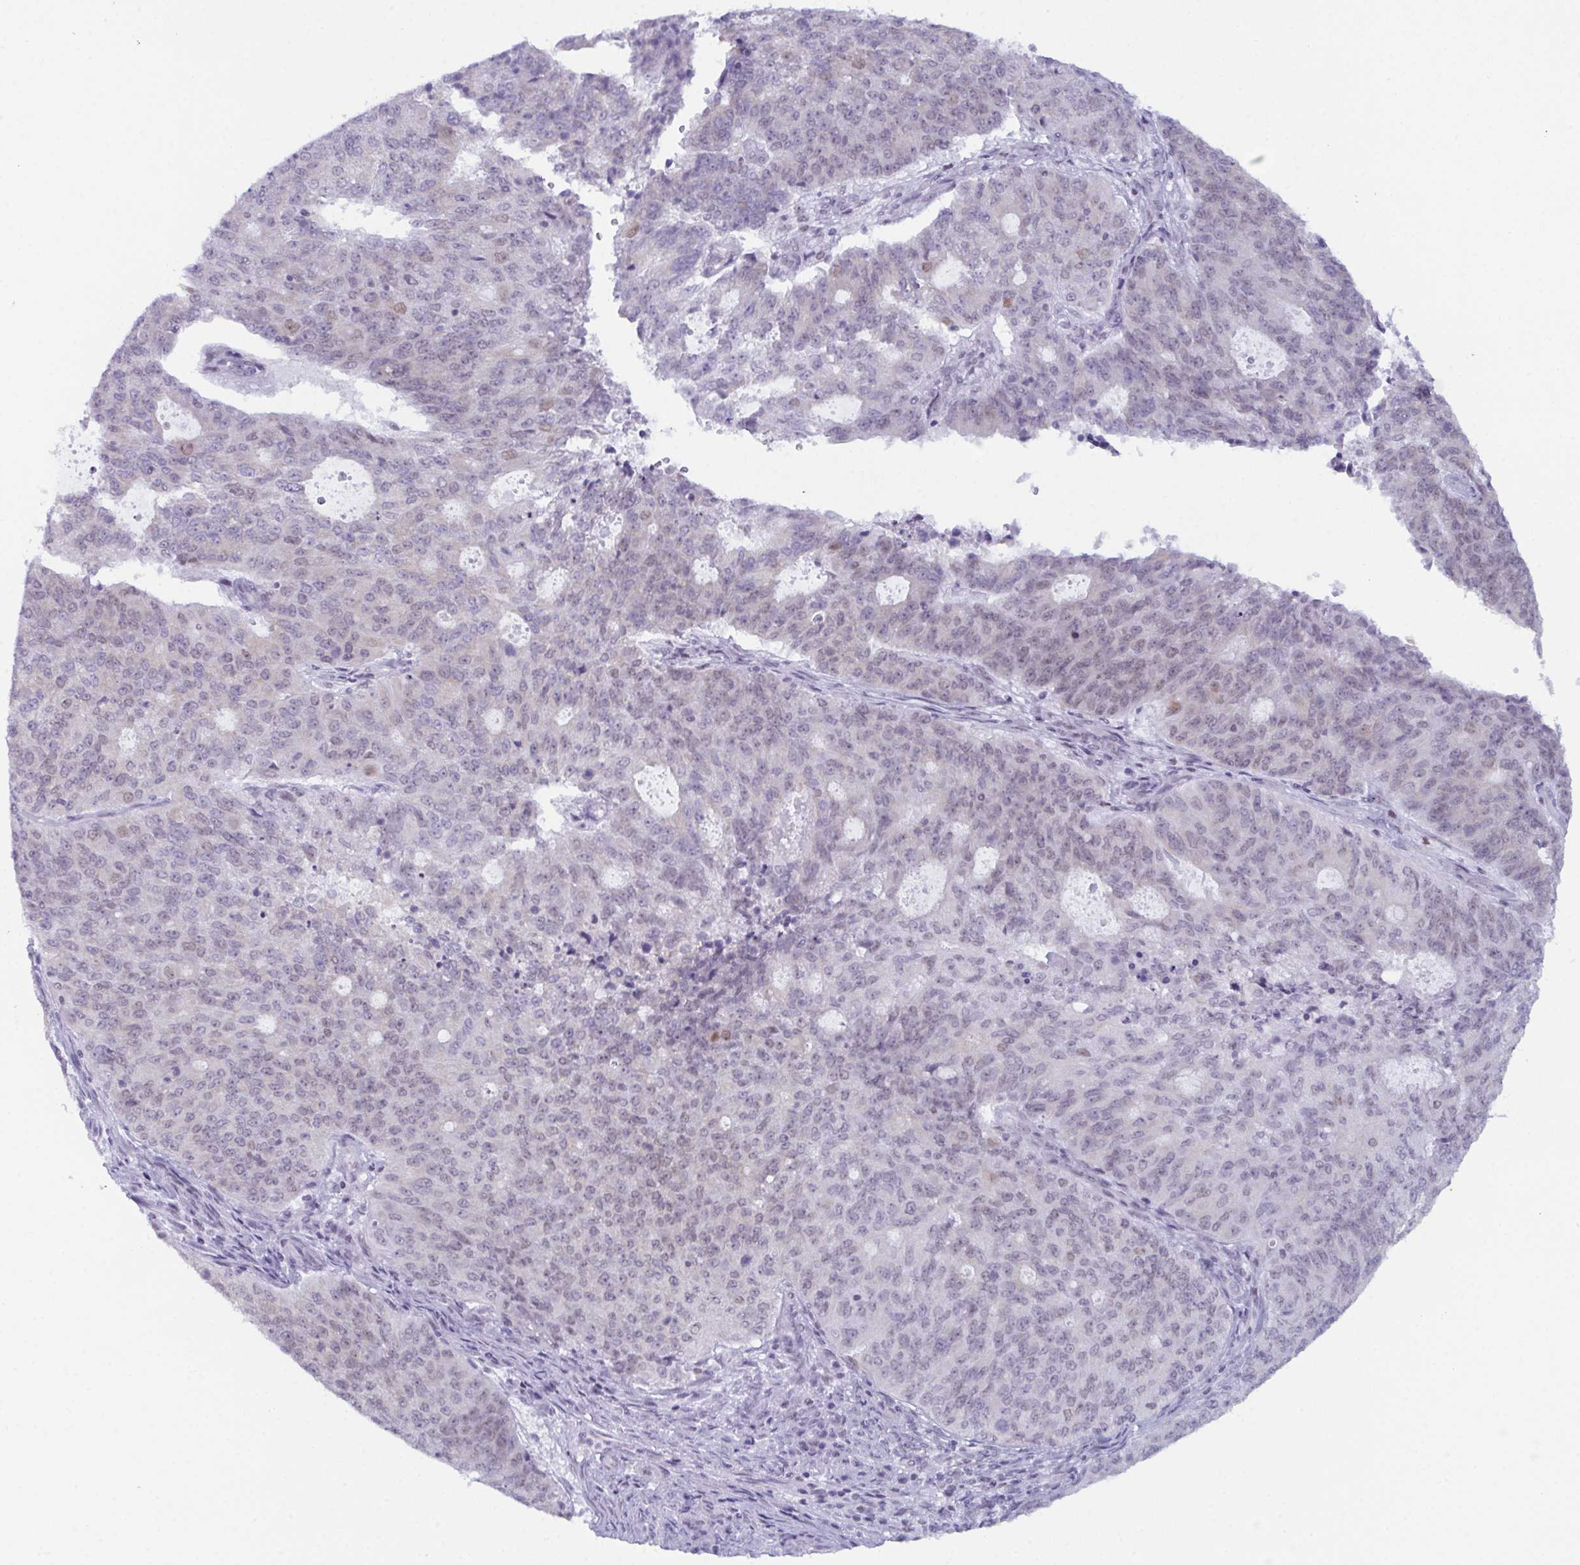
{"staining": {"intensity": "moderate", "quantity": "<25%", "location": "nuclear"}, "tissue": "endometrial cancer", "cell_type": "Tumor cells", "image_type": "cancer", "snomed": [{"axis": "morphology", "description": "Adenocarcinoma, NOS"}, {"axis": "topography", "description": "Endometrium"}], "caption": "Protein analysis of endometrial cancer tissue exhibits moderate nuclear positivity in approximately <25% of tumor cells.", "gene": "RBM7", "patient": {"sex": "female", "age": 82}}